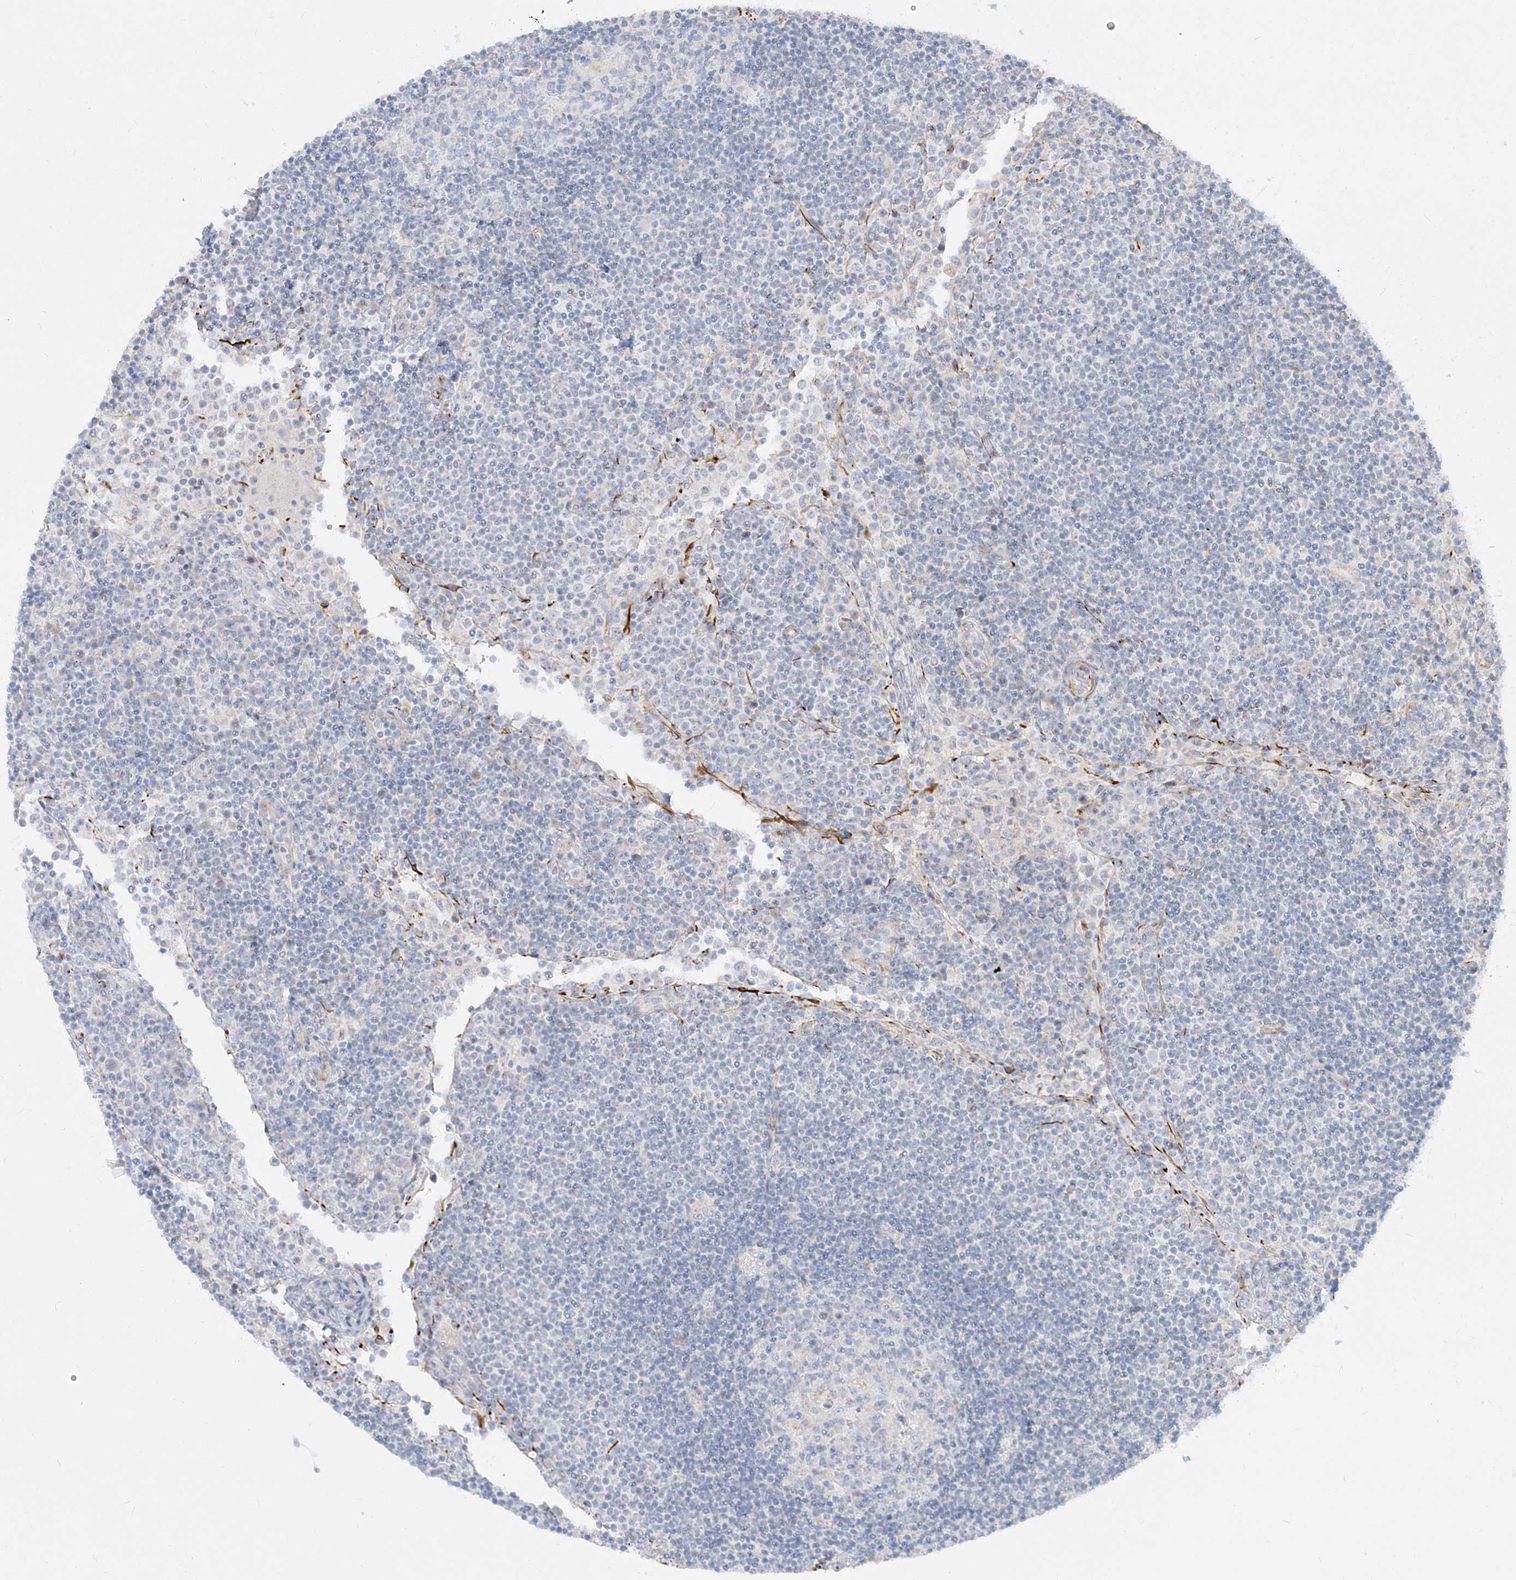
{"staining": {"intensity": "negative", "quantity": "none", "location": "none"}, "tissue": "lymph node", "cell_type": "Germinal center cells", "image_type": "normal", "snomed": [{"axis": "morphology", "description": "Normal tissue, NOS"}, {"axis": "topography", "description": "Lymph node"}], "caption": "IHC of unremarkable lymph node shows no staining in germinal center cells.", "gene": "GPAT2", "patient": {"sex": "female", "age": 53}}